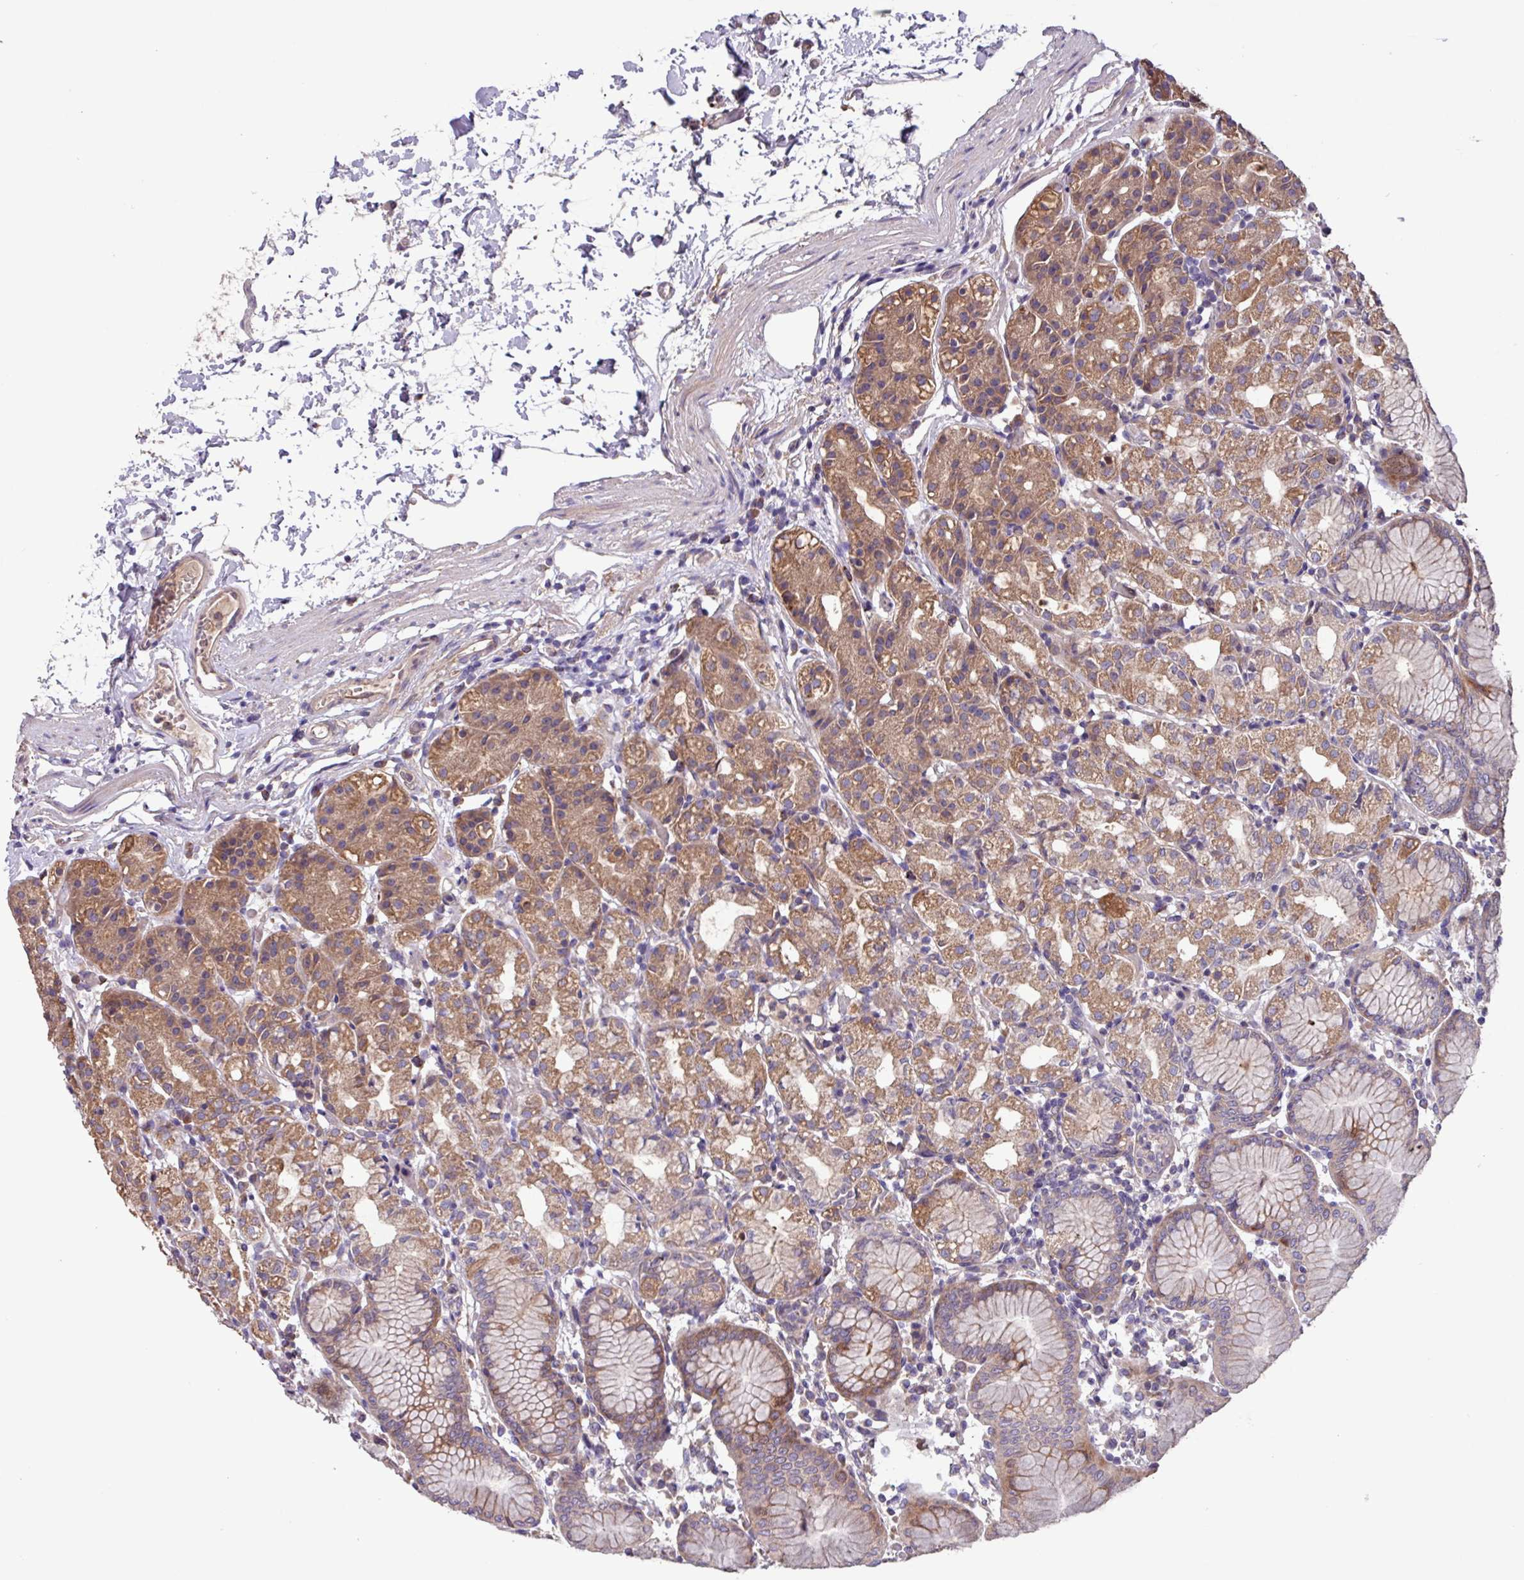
{"staining": {"intensity": "moderate", "quantity": ">75%", "location": "cytoplasmic/membranous"}, "tissue": "stomach", "cell_type": "Glandular cells", "image_type": "normal", "snomed": [{"axis": "morphology", "description": "Normal tissue, NOS"}, {"axis": "topography", "description": "Stomach"}], "caption": "IHC (DAB (3,3'-diaminobenzidine)) staining of normal human stomach demonstrates moderate cytoplasmic/membranous protein expression in about >75% of glandular cells. (Brightfield microscopy of DAB IHC at high magnification).", "gene": "PTPRQ", "patient": {"sex": "female", "age": 57}}